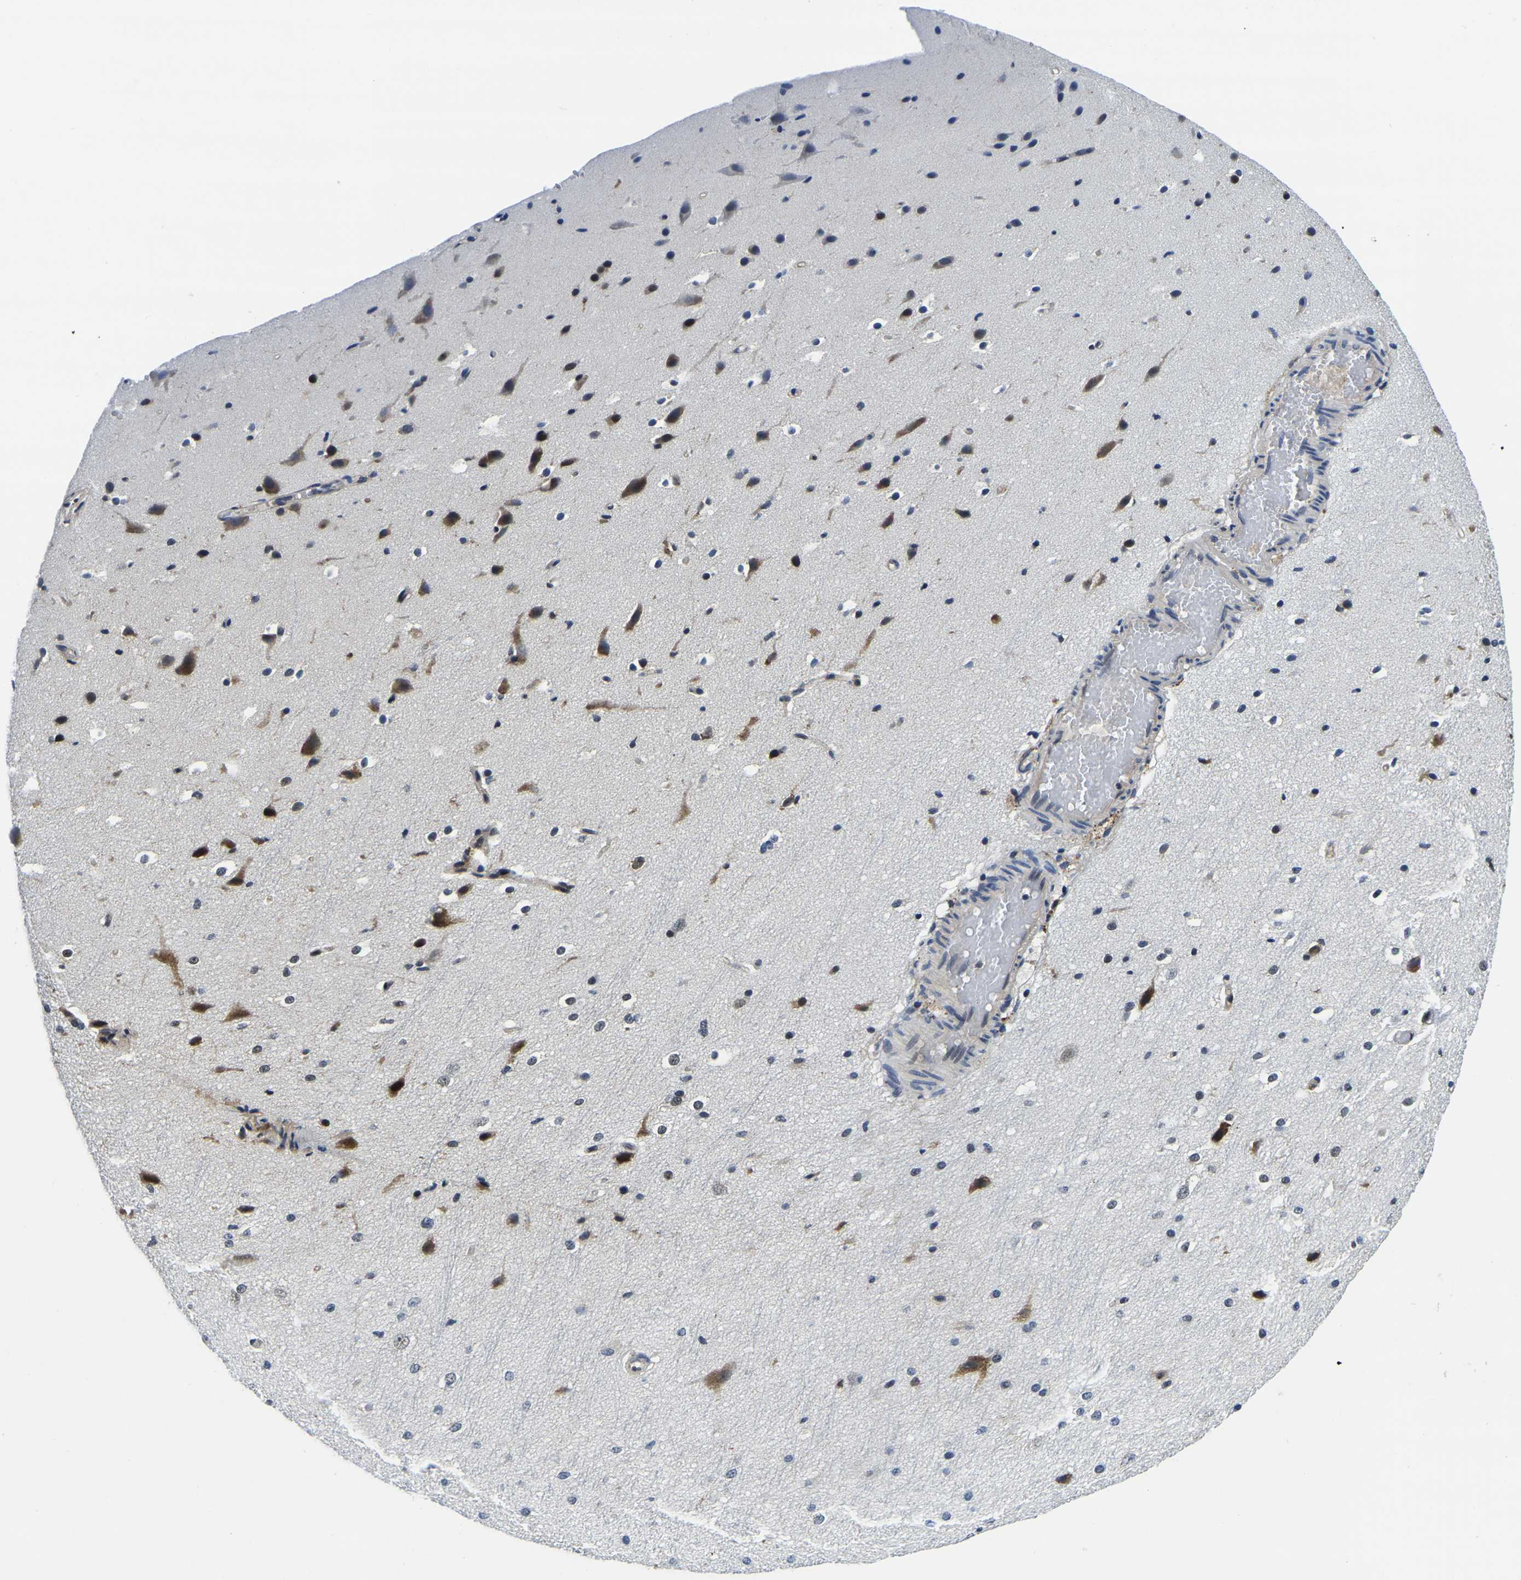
{"staining": {"intensity": "negative", "quantity": "none", "location": "none"}, "tissue": "cerebral cortex", "cell_type": "Endothelial cells", "image_type": "normal", "snomed": [{"axis": "morphology", "description": "Normal tissue, NOS"}, {"axis": "morphology", "description": "Developmental malformation"}, {"axis": "topography", "description": "Cerebral cortex"}], "caption": "Photomicrograph shows no significant protein staining in endothelial cells of normal cerebral cortex. (Brightfield microscopy of DAB immunohistochemistry (IHC) at high magnification).", "gene": "POLDIP3", "patient": {"sex": "female", "age": 30}}